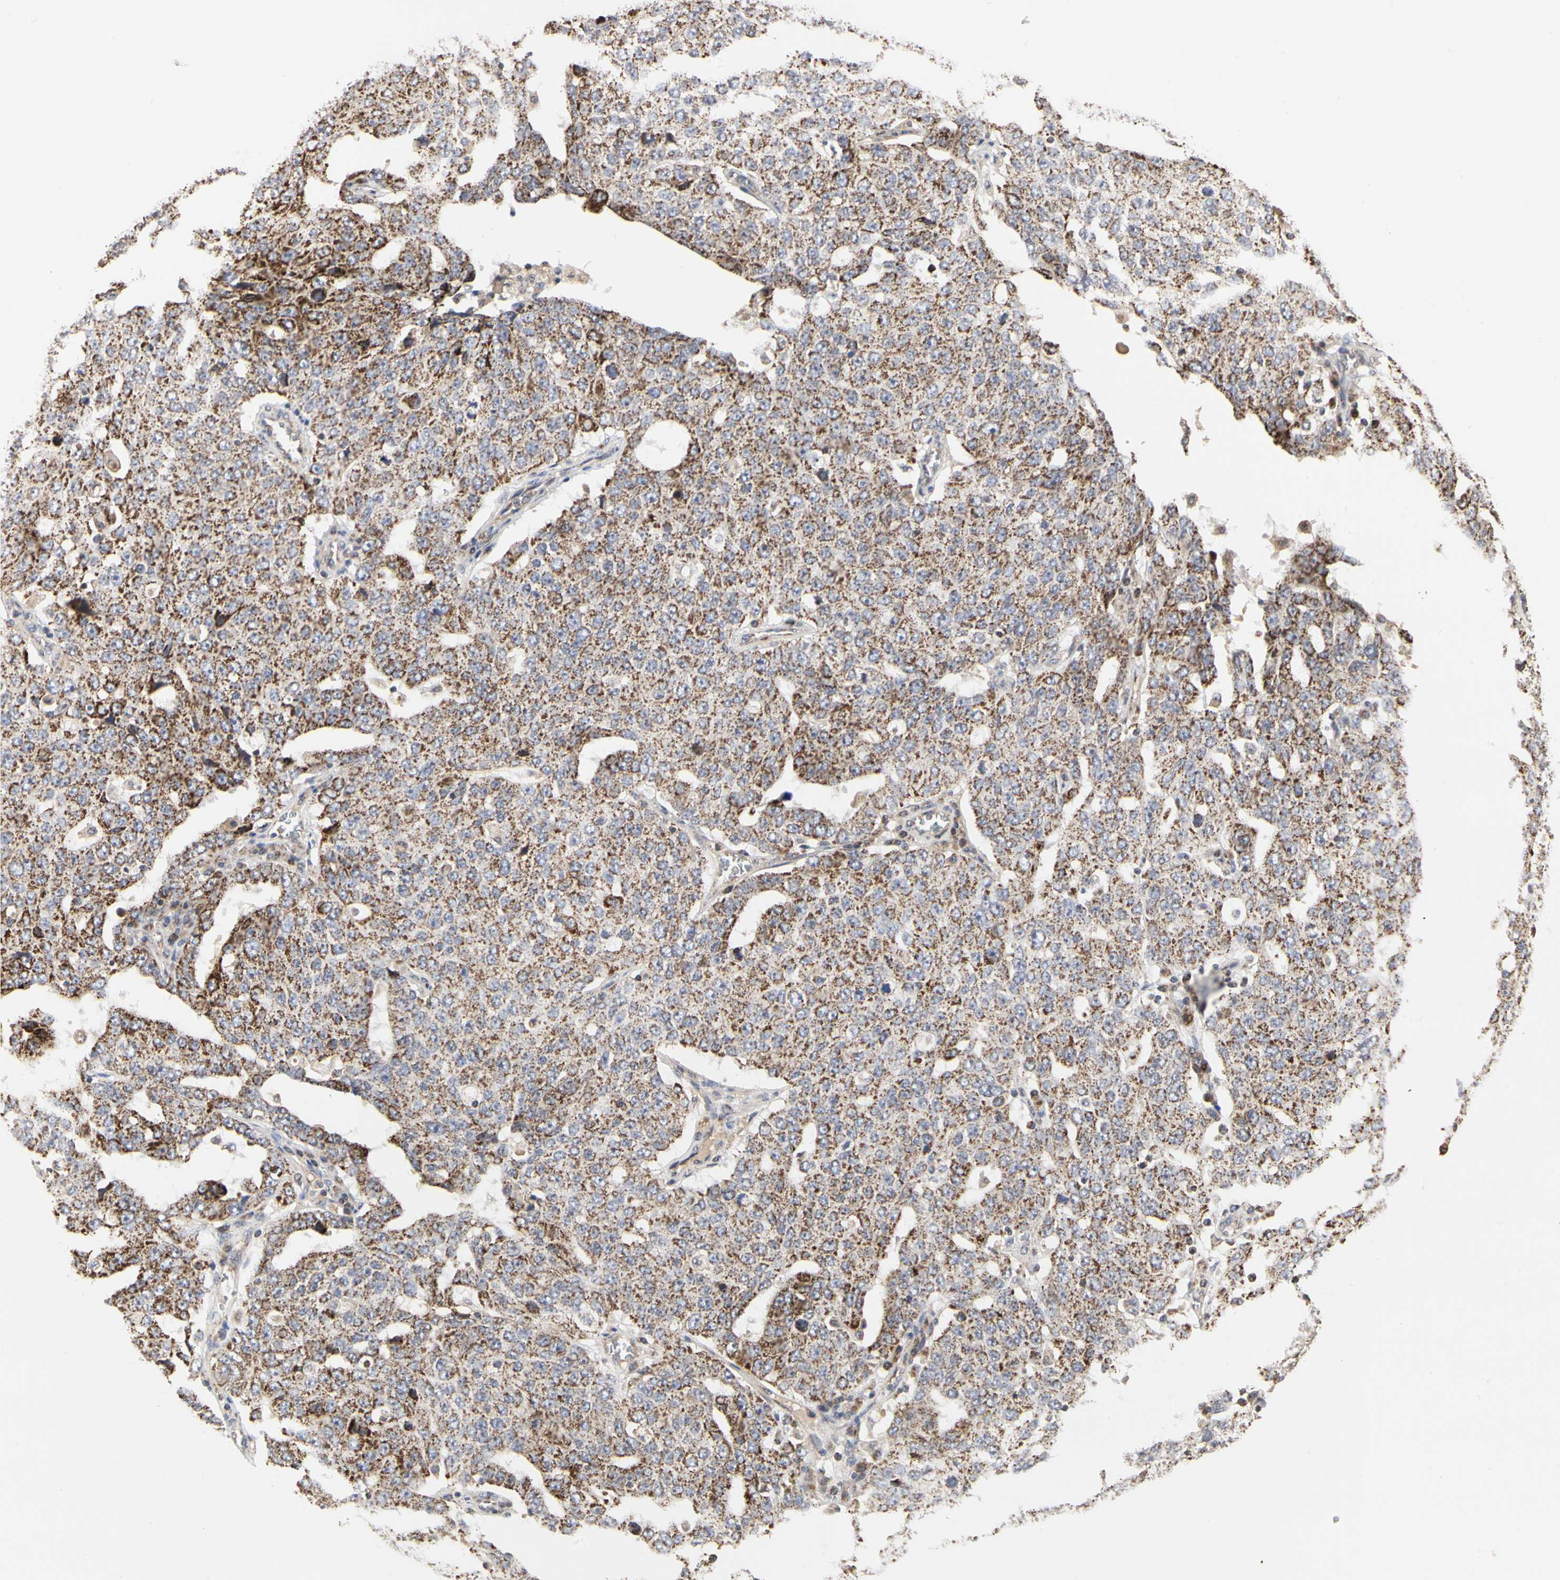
{"staining": {"intensity": "moderate", "quantity": ">75%", "location": "cytoplasmic/membranous"}, "tissue": "ovarian cancer", "cell_type": "Tumor cells", "image_type": "cancer", "snomed": [{"axis": "morphology", "description": "Carcinoma, endometroid"}, {"axis": "topography", "description": "Ovary"}], "caption": "A brown stain shows moderate cytoplasmic/membranous positivity of a protein in ovarian cancer (endometroid carcinoma) tumor cells. The protein of interest is shown in brown color, while the nuclei are stained blue.", "gene": "TSKU", "patient": {"sex": "female", "age": 62}}